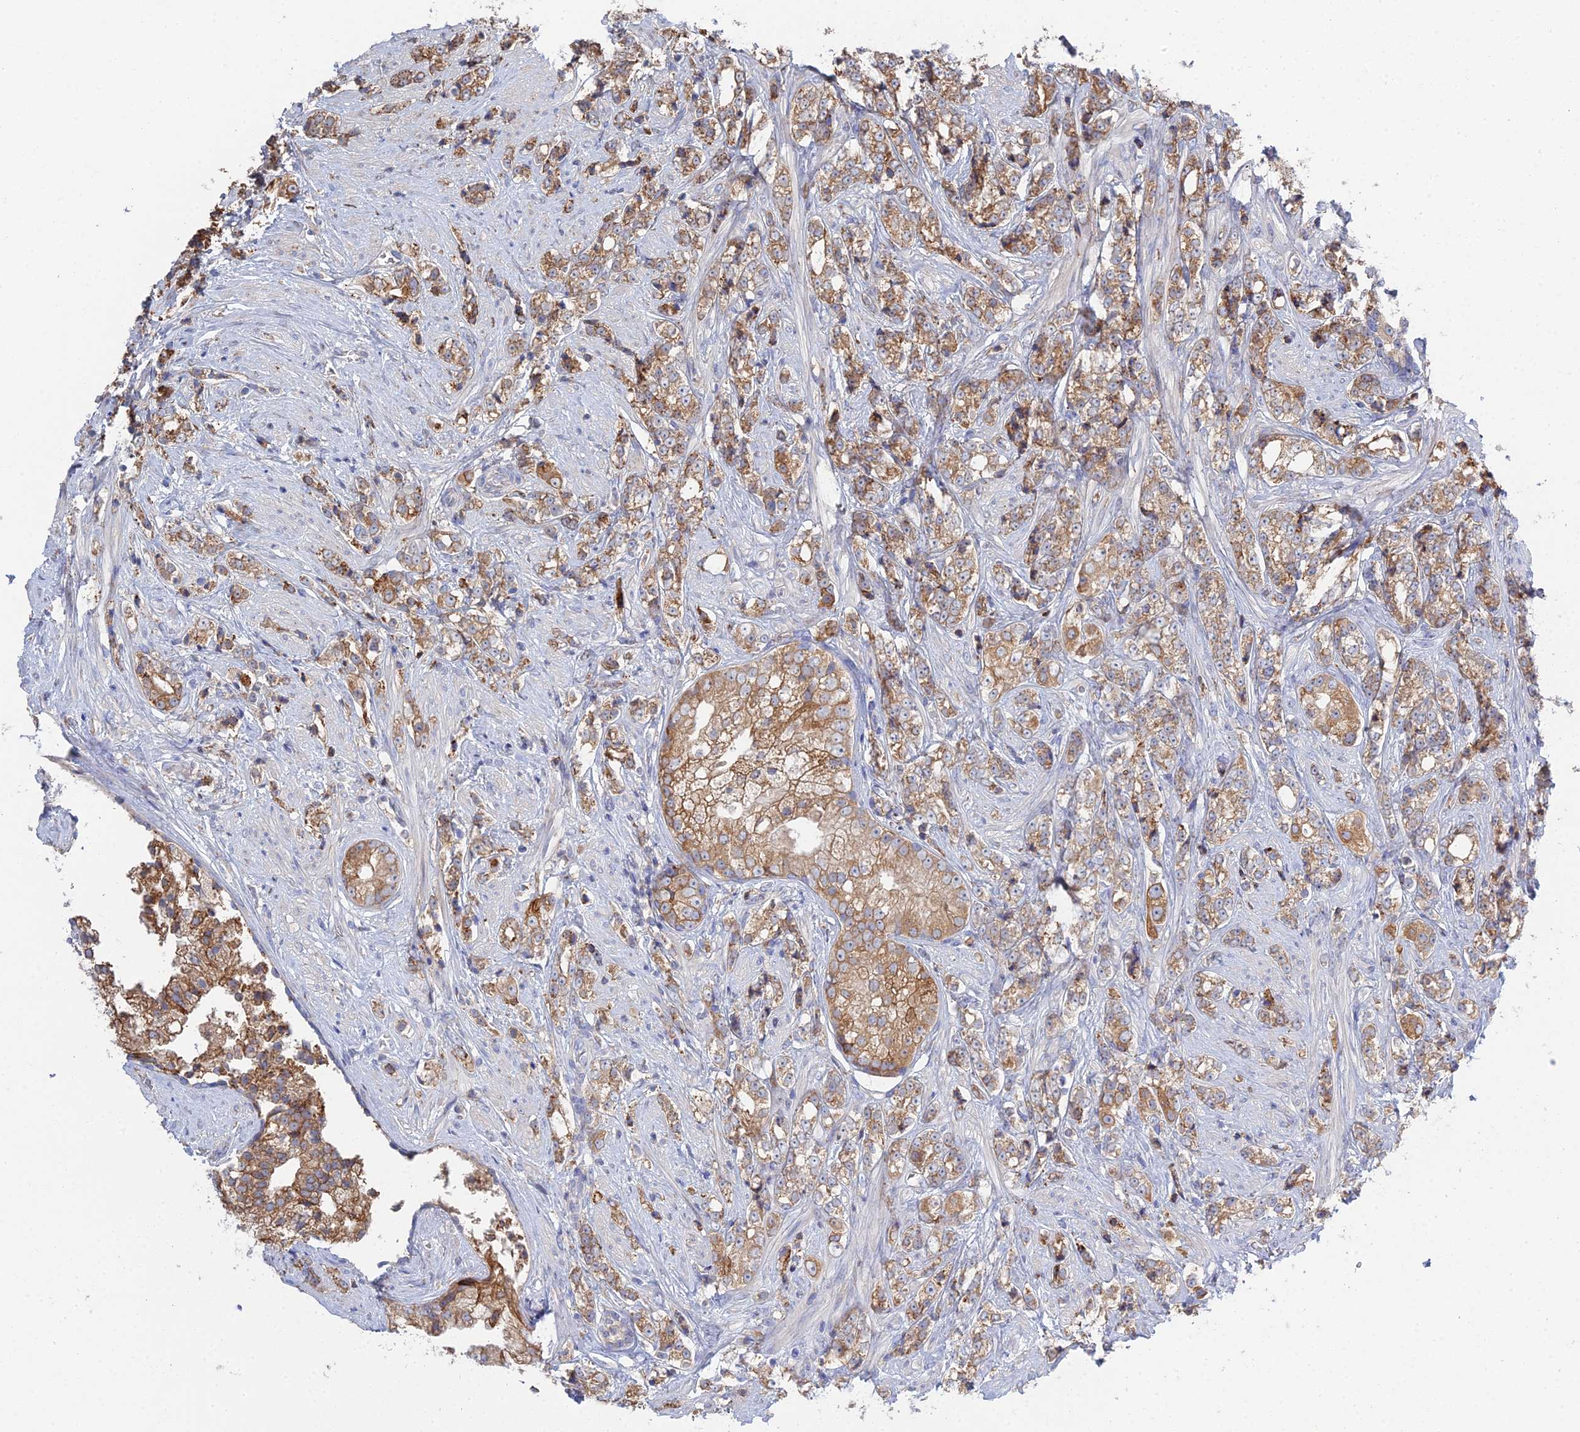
{"staining": {"intensity": "moderate", "quantity": ">75%", "location": "cytoplasmic/membranous"}, "tissue": "prostate cancer", "cell_type": "Tumor cells", "image_type": "cancer", "snomed": [{"axis": "morphology", "description": "Adenocarcinoma, High grade"}, {"axis": "topography", "description": "Prostate"}], "caption": "Immunohistochemical staining of human high-grade adenocarcinoma (prostate) reveals moderate cytoplasmic/membranous protein expression in about >75% of tumor cells. Using DAB (3,3'-diaminobenzidine) (brown) and hematoxylin (blue) stains, captured at high magnification using brightfield microscopy.", "gene": "TRAPPC6A", "patient": {"sex": "male", "age": 69}}